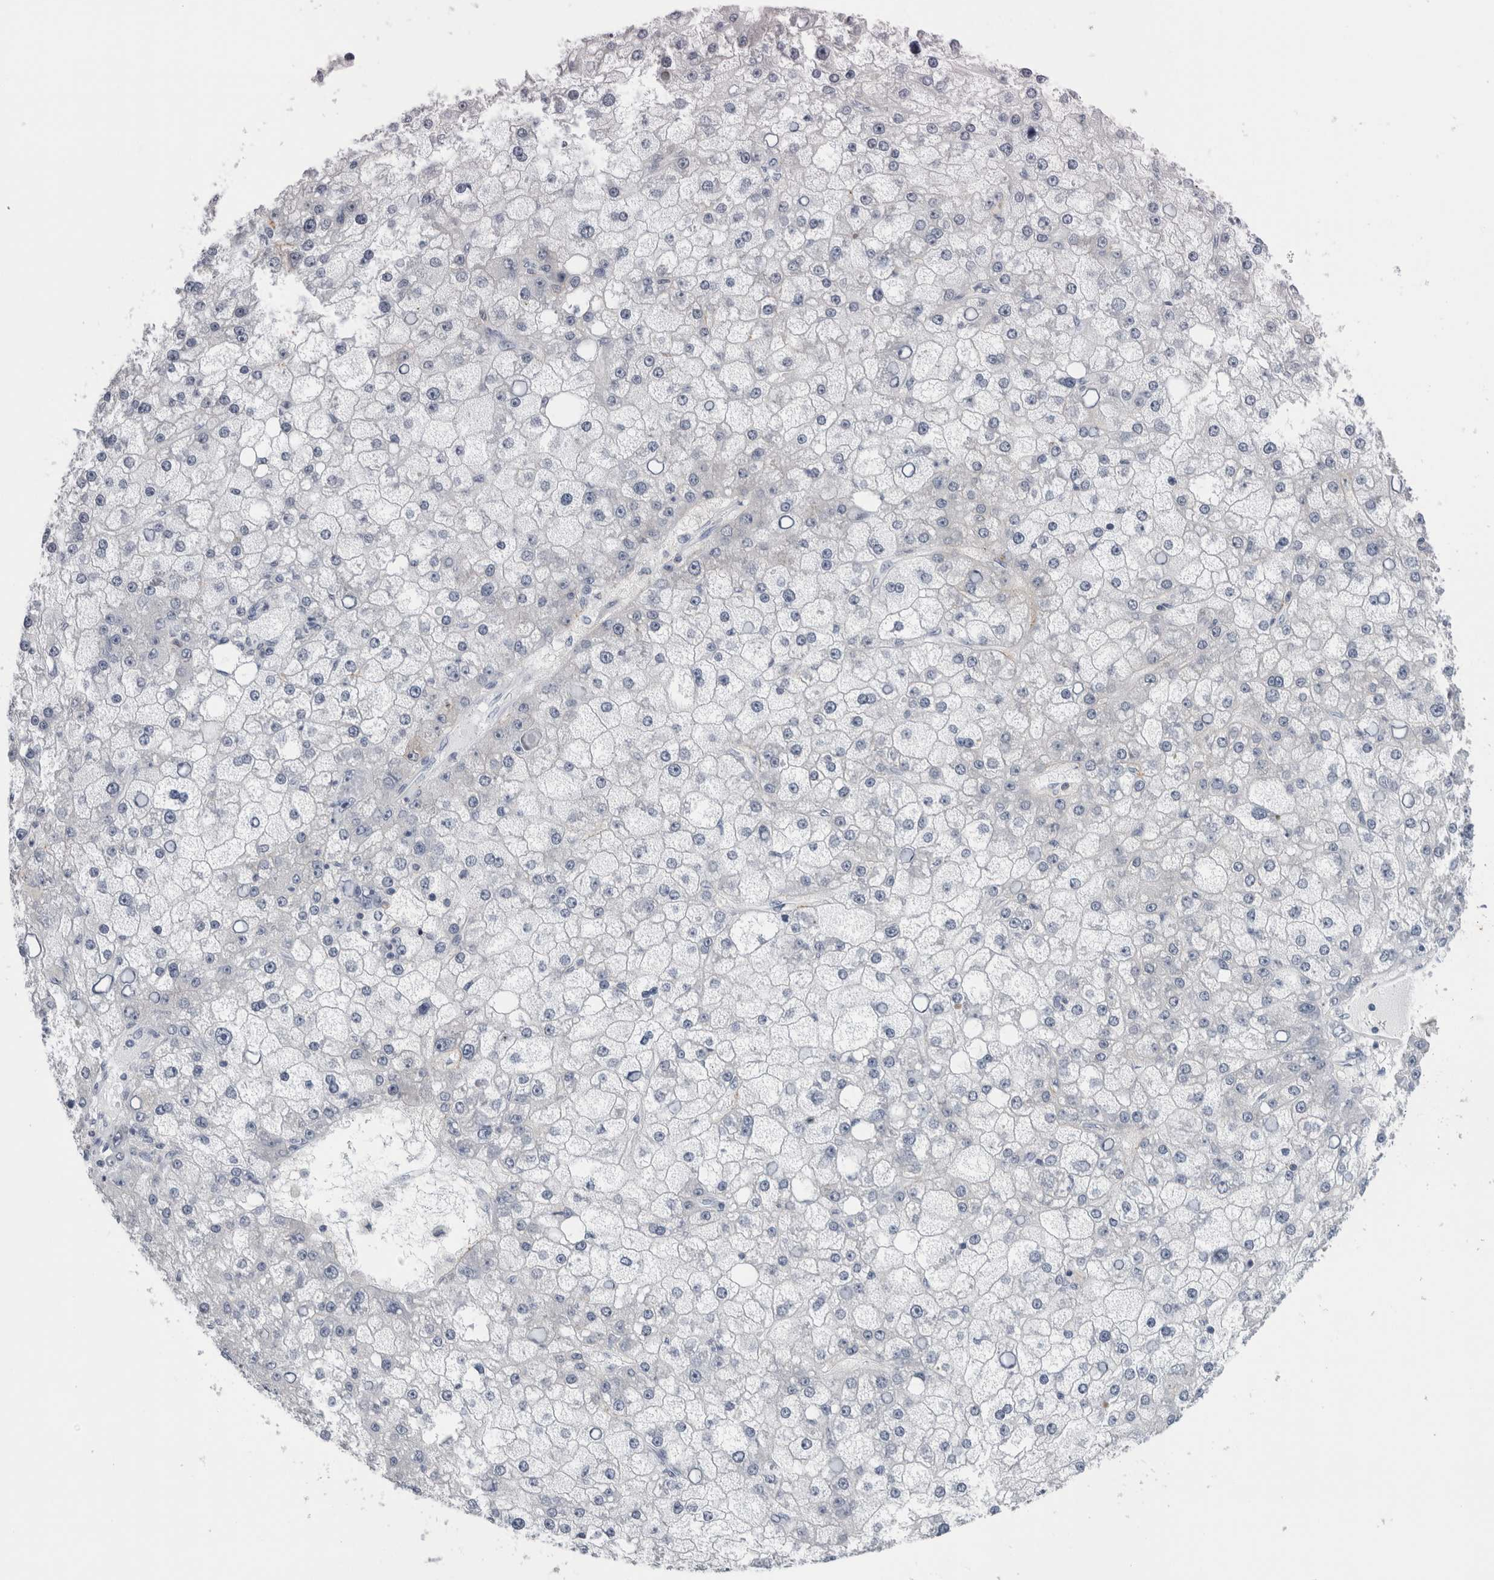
{"staining": {"intensity": "negative", "quantity": "none", "location": "none"}, "tissue": "liver cancer", "cell_type": "Tumor cells", "image_type": "cancer", "snomed": [{"axis": "morphology", "description": "Carcinoma, Hepatocellular, NOS"}, {"axis": "topography", "description": "Liver"}], "caption": "Tumor cells are negative for protein expression in human liver cancer. Brightfield microscopy of immunohistochemistry stained with DAB (brown) and hematoxylin (blue), captured at high magnification.", "gene": "ANKFY1", "patient": {"sex": "male", "age": 67}}